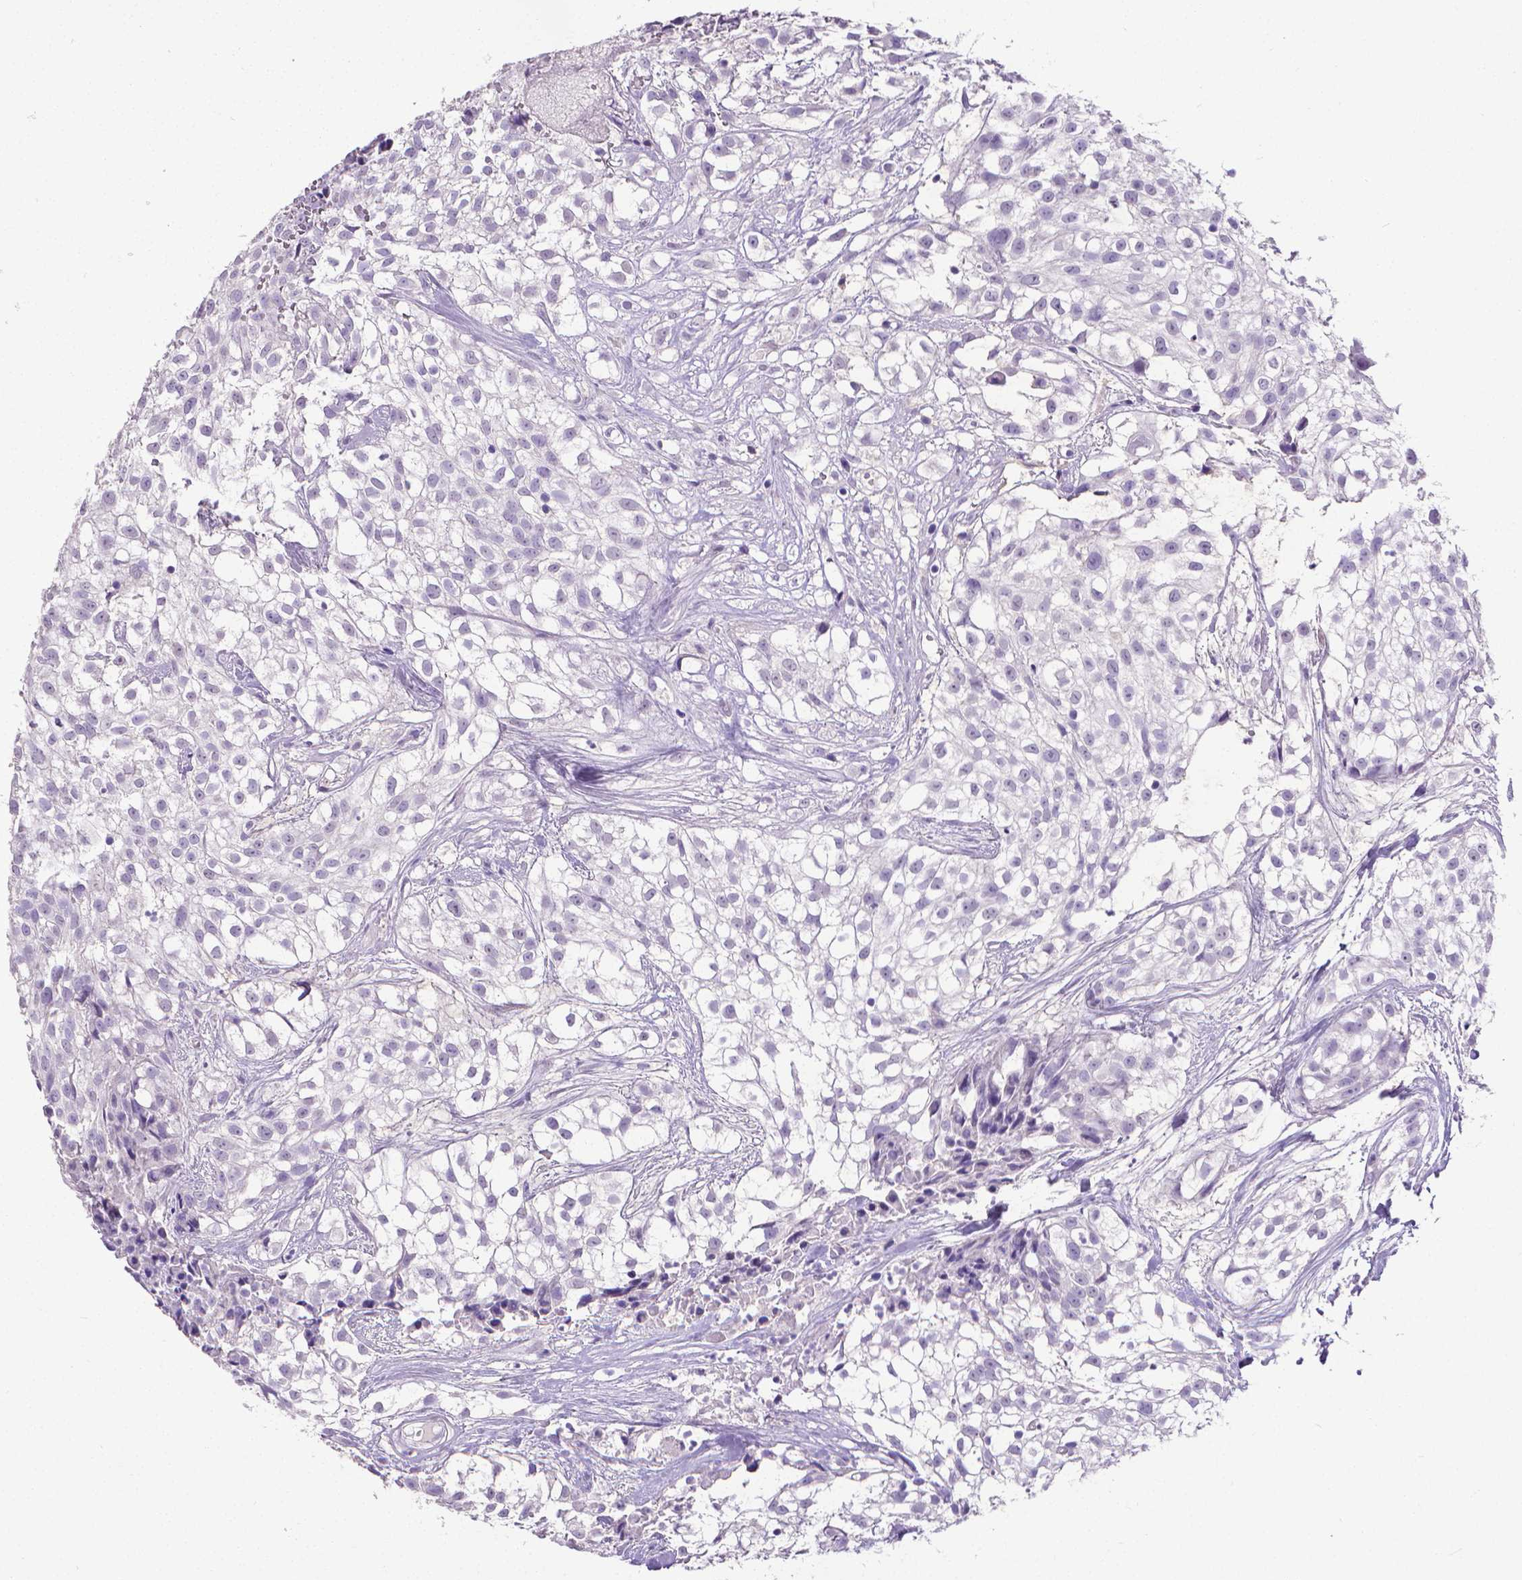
{"staining": {"intensity": "negative", "quantity": "none", "location": "none"}, "tissue": "urothelial cancer", "cell_type": "Tumor cells", "image_type": "cancer", "snomed": [{"axis": "morphology", "description": "Urothelial carcinoma, High grade"}, {"axis": "topography", "description": "Urinary bladder"}], "caption": "Immunohistochemistry (IHC) of urothelial cancer demonstrates no expression in tumor cells.", "gene": "CD4", "patient": {"sex": "male", "age": 56}}